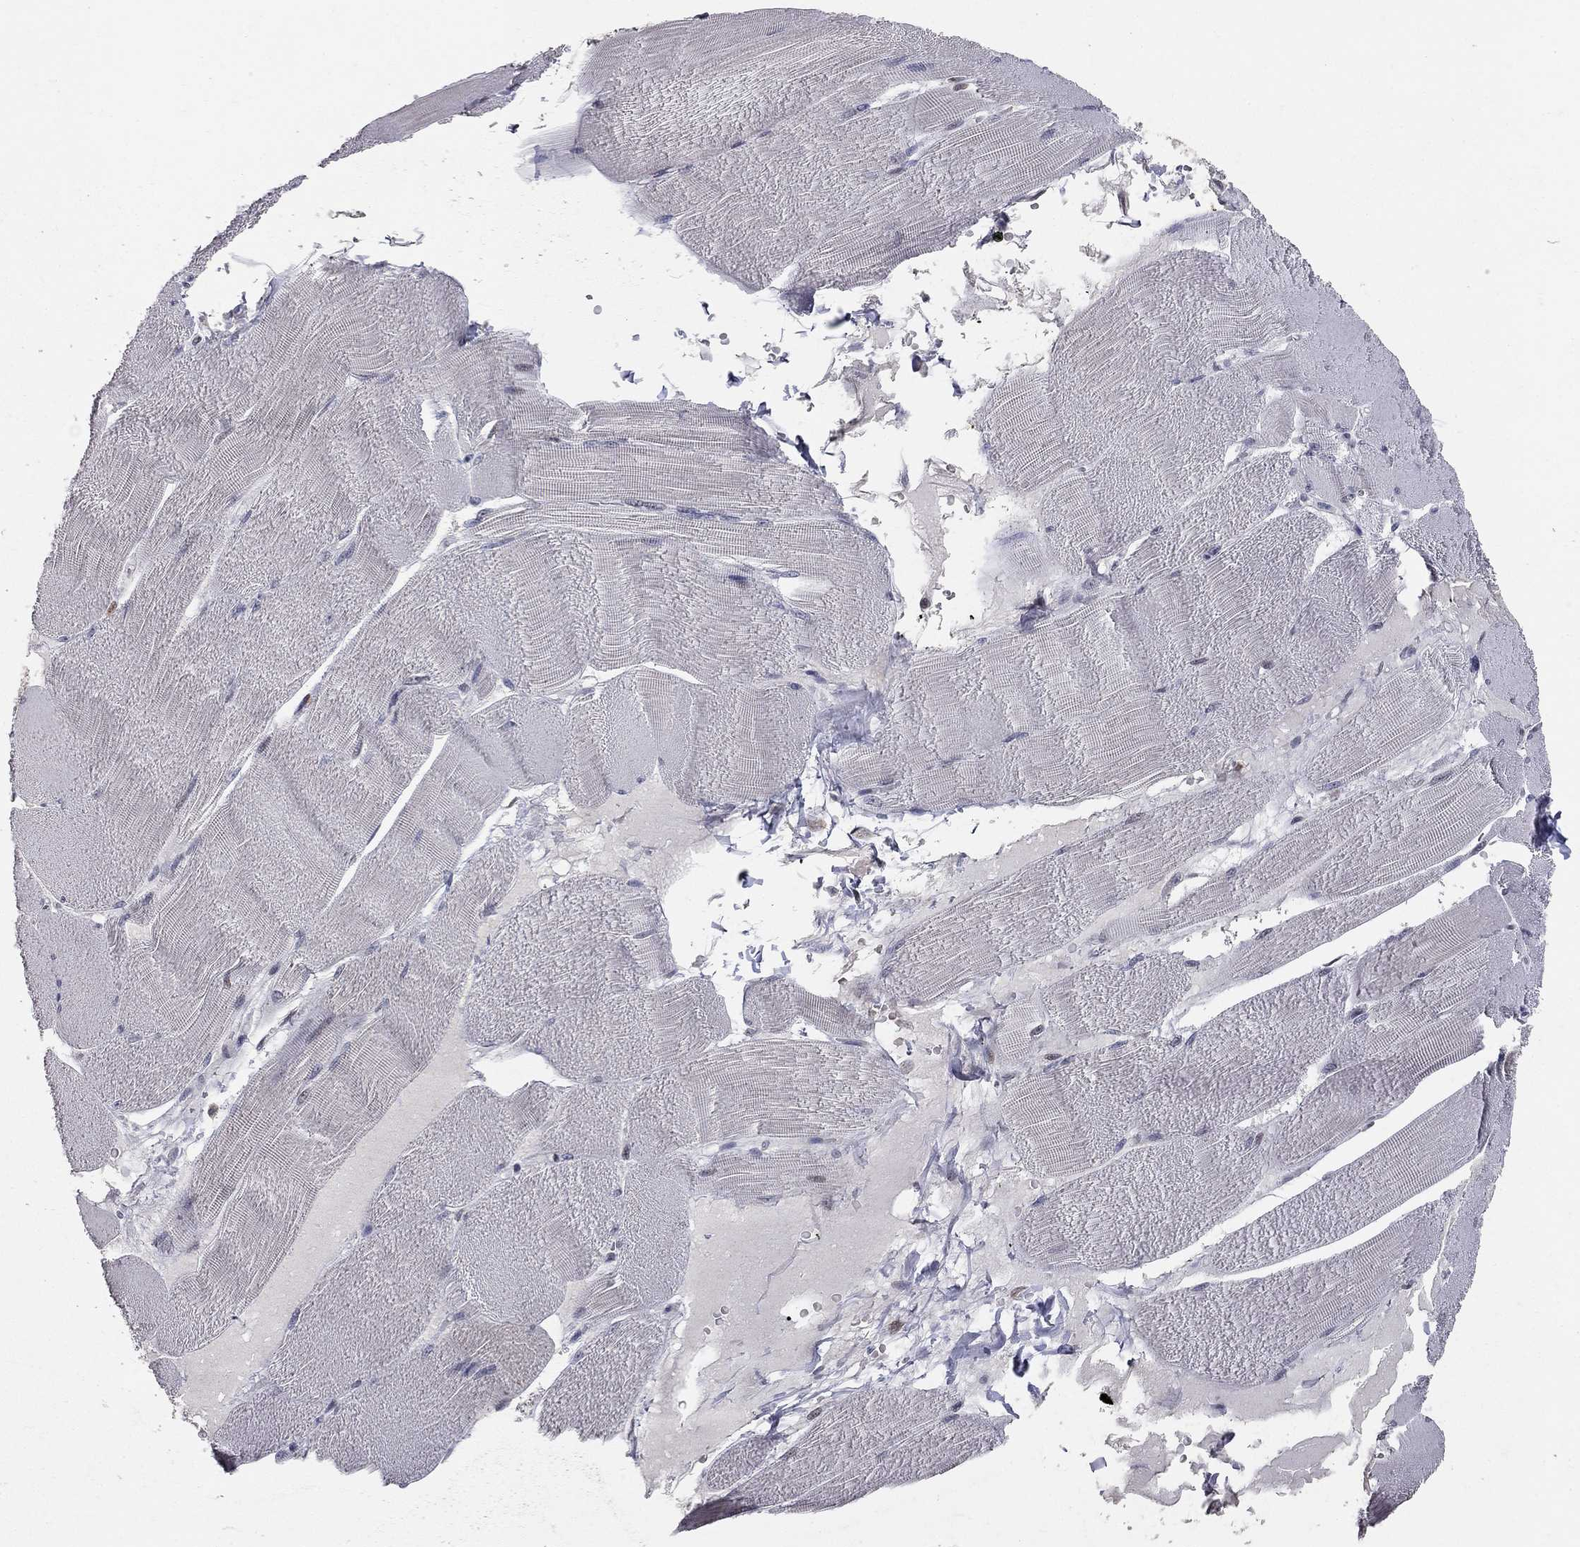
{"staining": {"intensity": "negative", "quantity": "none", "location": "none"}, "tissue": "skeletal muscle", "cell_type": "Myocytes", "image_type": "normal", "snomed": [{"axis": "morphology", "description": "Normal tissue, NOS"}, {"axis": "topography", "description": "Skeletal muscle"}], "caption": "Micrograph shows no protein staining in myocytes of benign skeletal muscle. (DAB IHC visualized using brightfield microscopy, high magnification).", "gene": "HDAC3", "patient": {"sex": "male", "age": 56}}